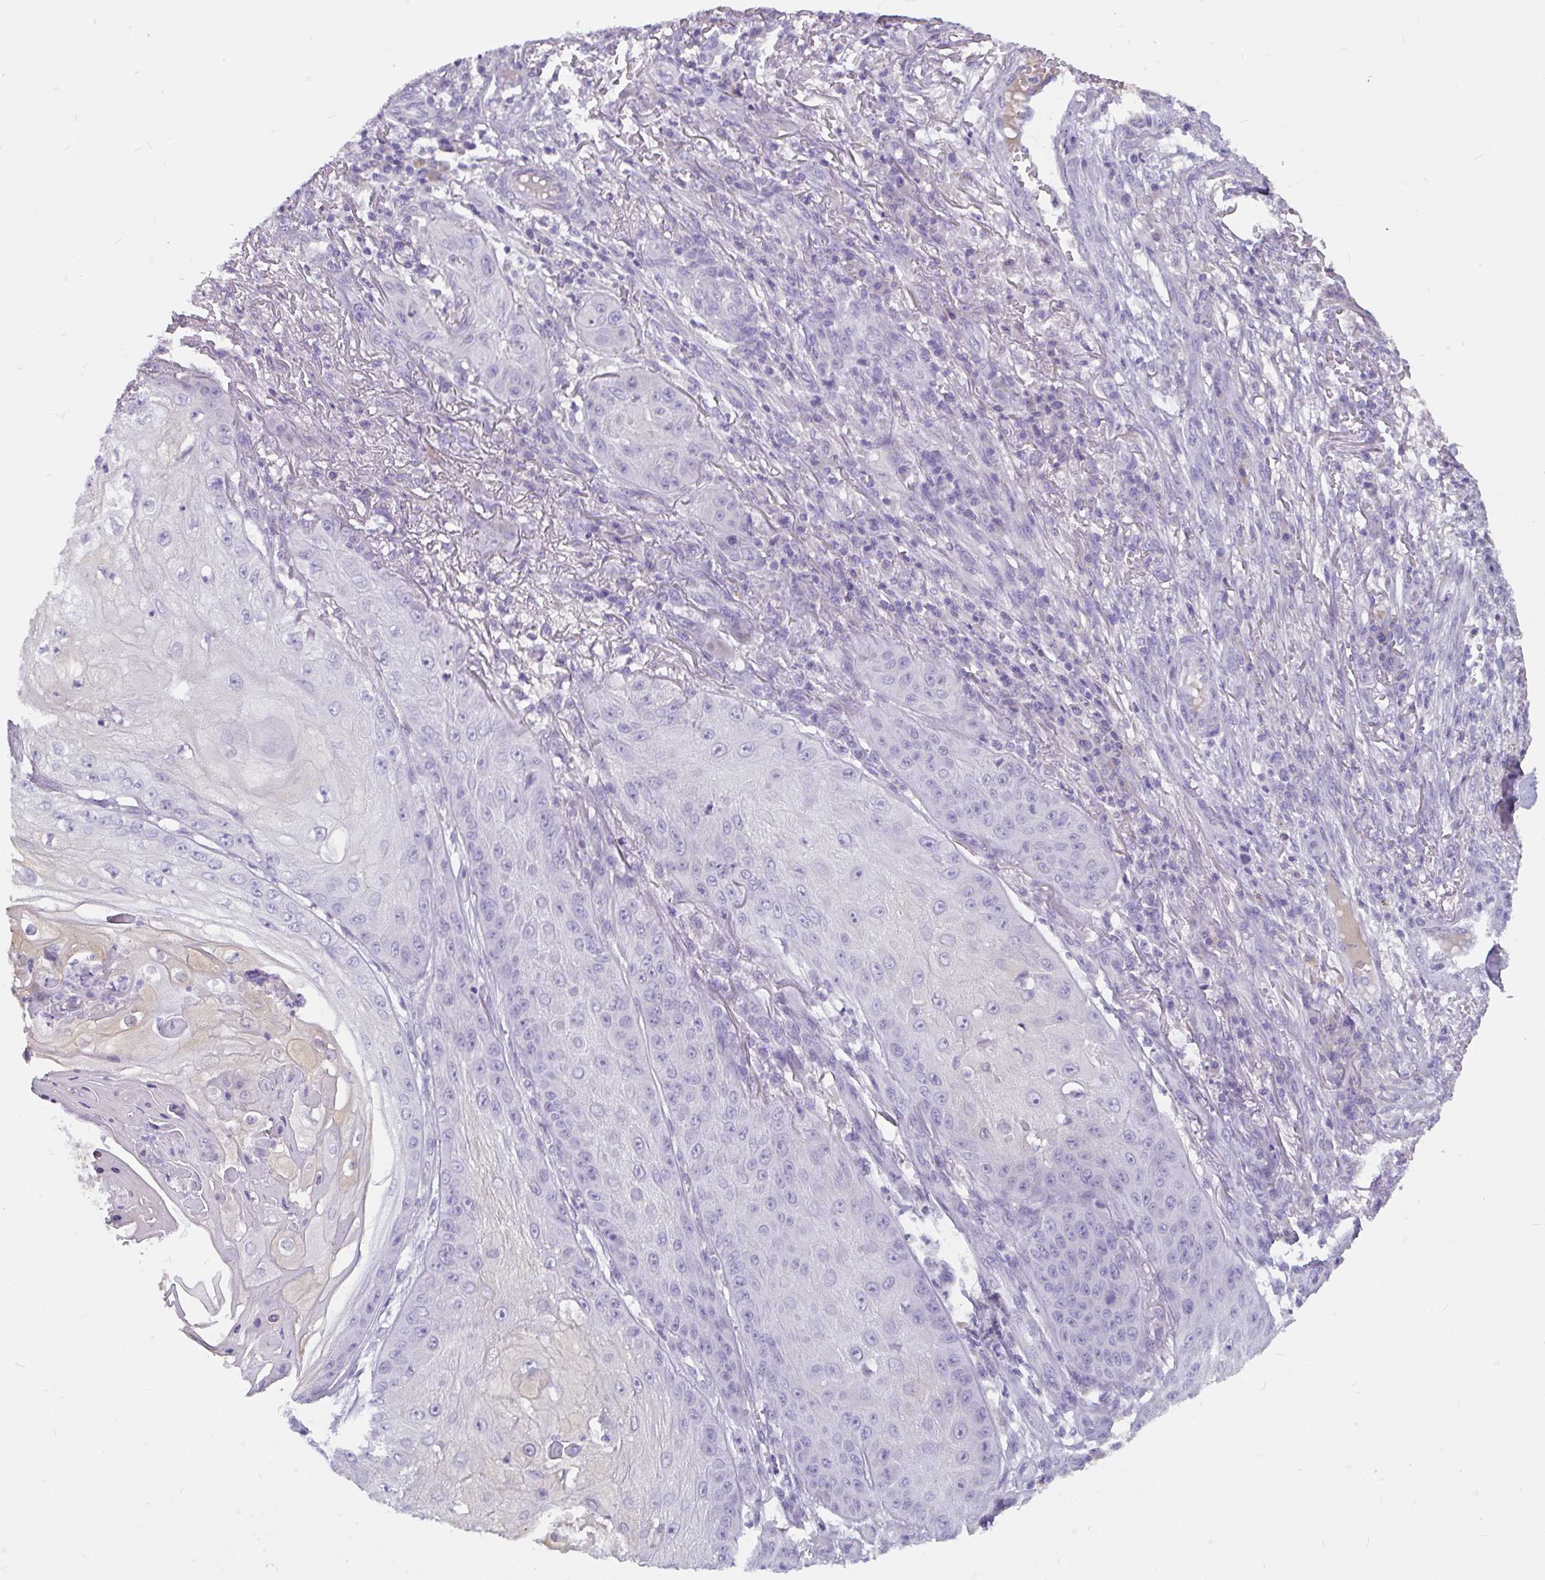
{"staining": {"intensity": "negative", "quantity": "none", "location": "none"}, "tissue": "skin cancer", "cell_type": "Tumor cells", "image_type": "cancer", "snomed": [{"axis": "morphology", "description": "Squamous cell carcinoma, NOS"}, {"axis": "topography", "description": "Skin"}], "caption": "Image shows no protein staining in tumor cells of skin cancer (squamous cell carcinoma) tissue.", "gene": "ADAMTS6", "patient": {"sex": "male", "age": 70}}